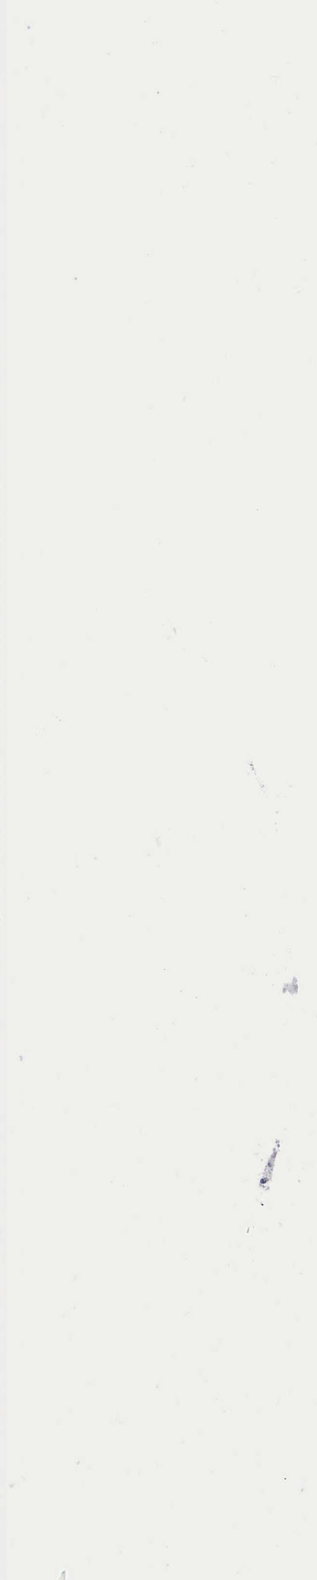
{"staining": {"intensity": "moderate", "quantity": "25%-75%", "location": "nuclear"}, "tissue": "ovarian cancer", "cell_type": "Tumor cells", "image_type": "cancer", "snomed": [{"axis": "morphology", "description": "Cystadenocarcinoma, serous, NOS"}, {"axis": "topography", "description": "Ovary"}], "caption": "Human serous cystadenocarcinoma (ovarian) stained with a brown dye exhibits moderate nuclear positive positivity in about 25%-75% of tumor cells.", "gene": "MECP2", "patient": {"sex": "female", "age": 84}}